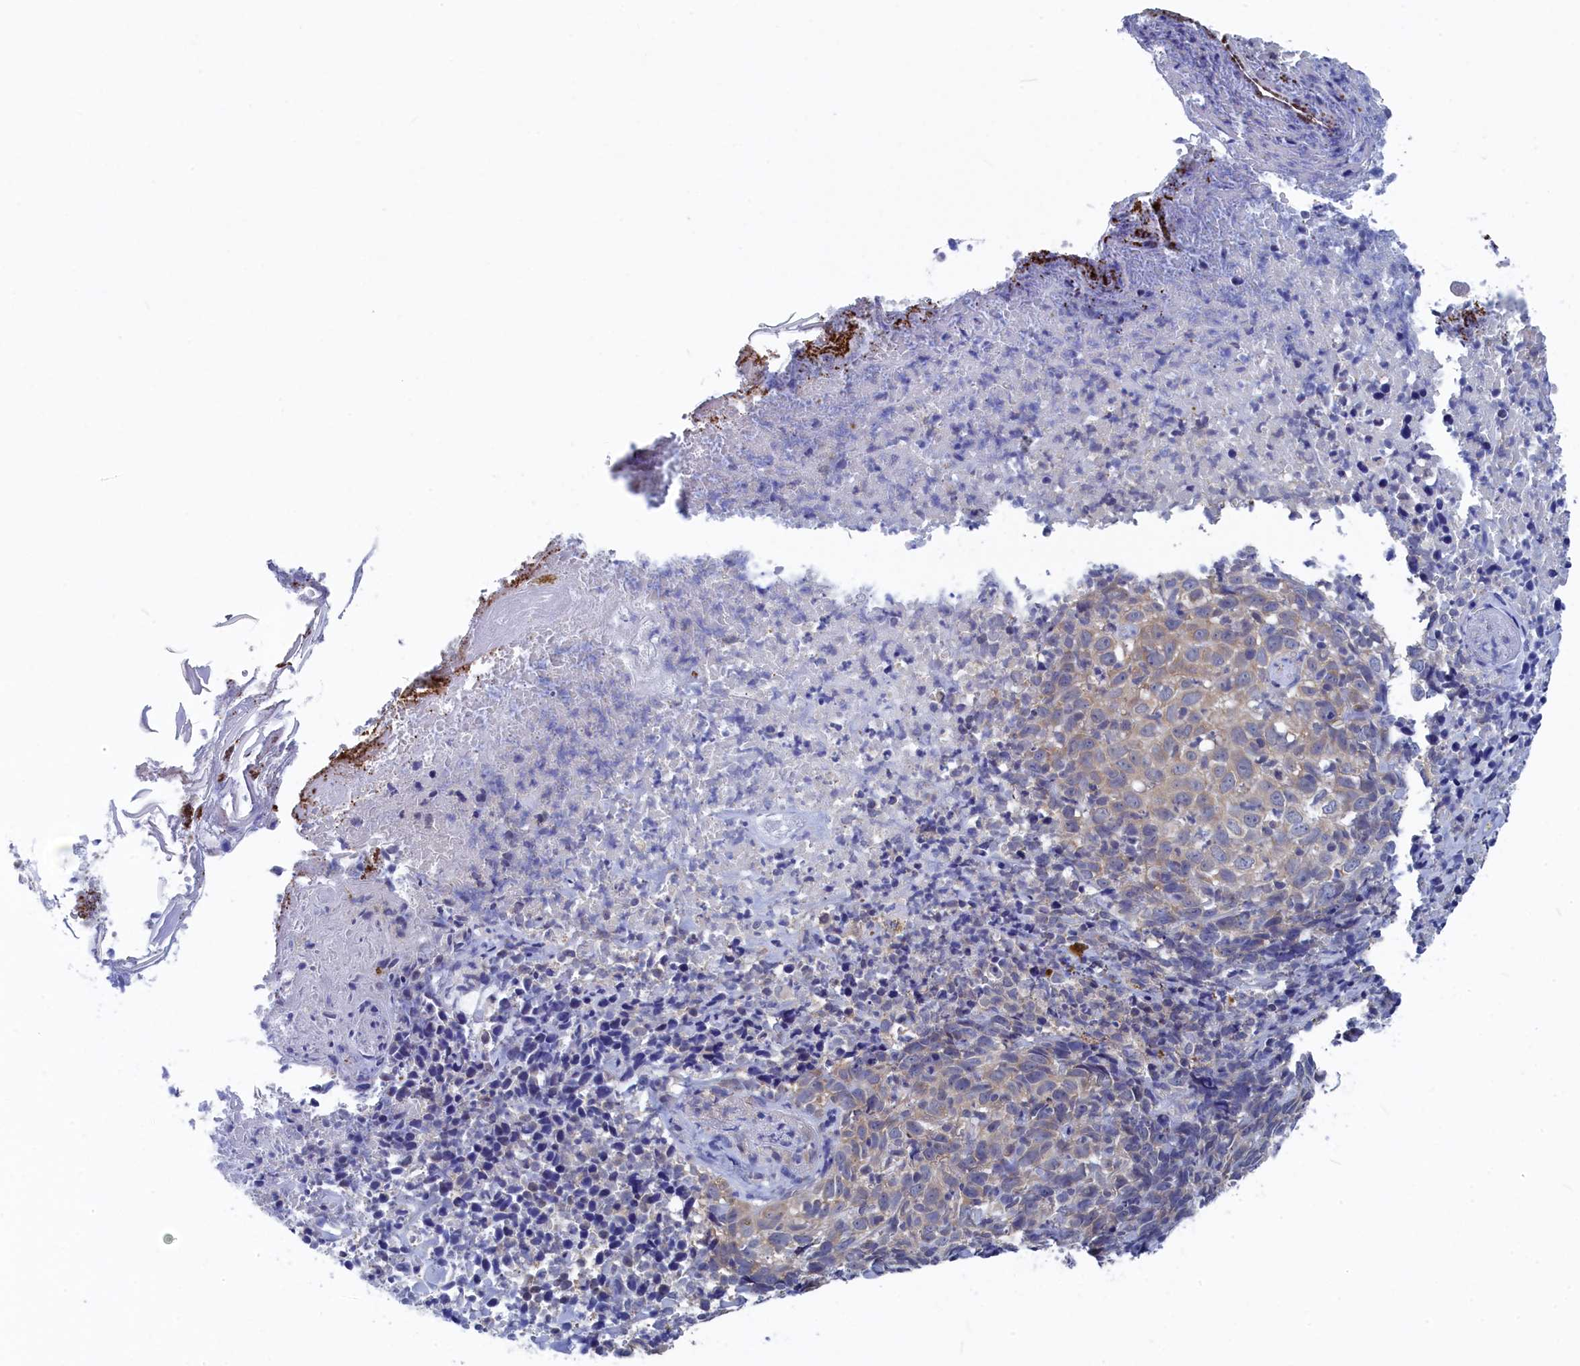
{"staining": {"intensity": "negative", "quantity": "none", "location": "none"}, "tissue": "skin cancer", "cell_type": "Tumor cells", "image_type": "cancer", "snomed": [{"axis": "morphology", "description": "Basal cell carcinoma"}, {"axis": "topography", "description": "Skin"}], "caption": "Protein analysis of skin basal cell carcinoma displays no significant expression in tumor cells. The staining is performed using DAB brown chromogen with nuclei counter-stained in using hematoxylin.", "gene": "PGP", "patient": {"sex": "female", "age": 84}}